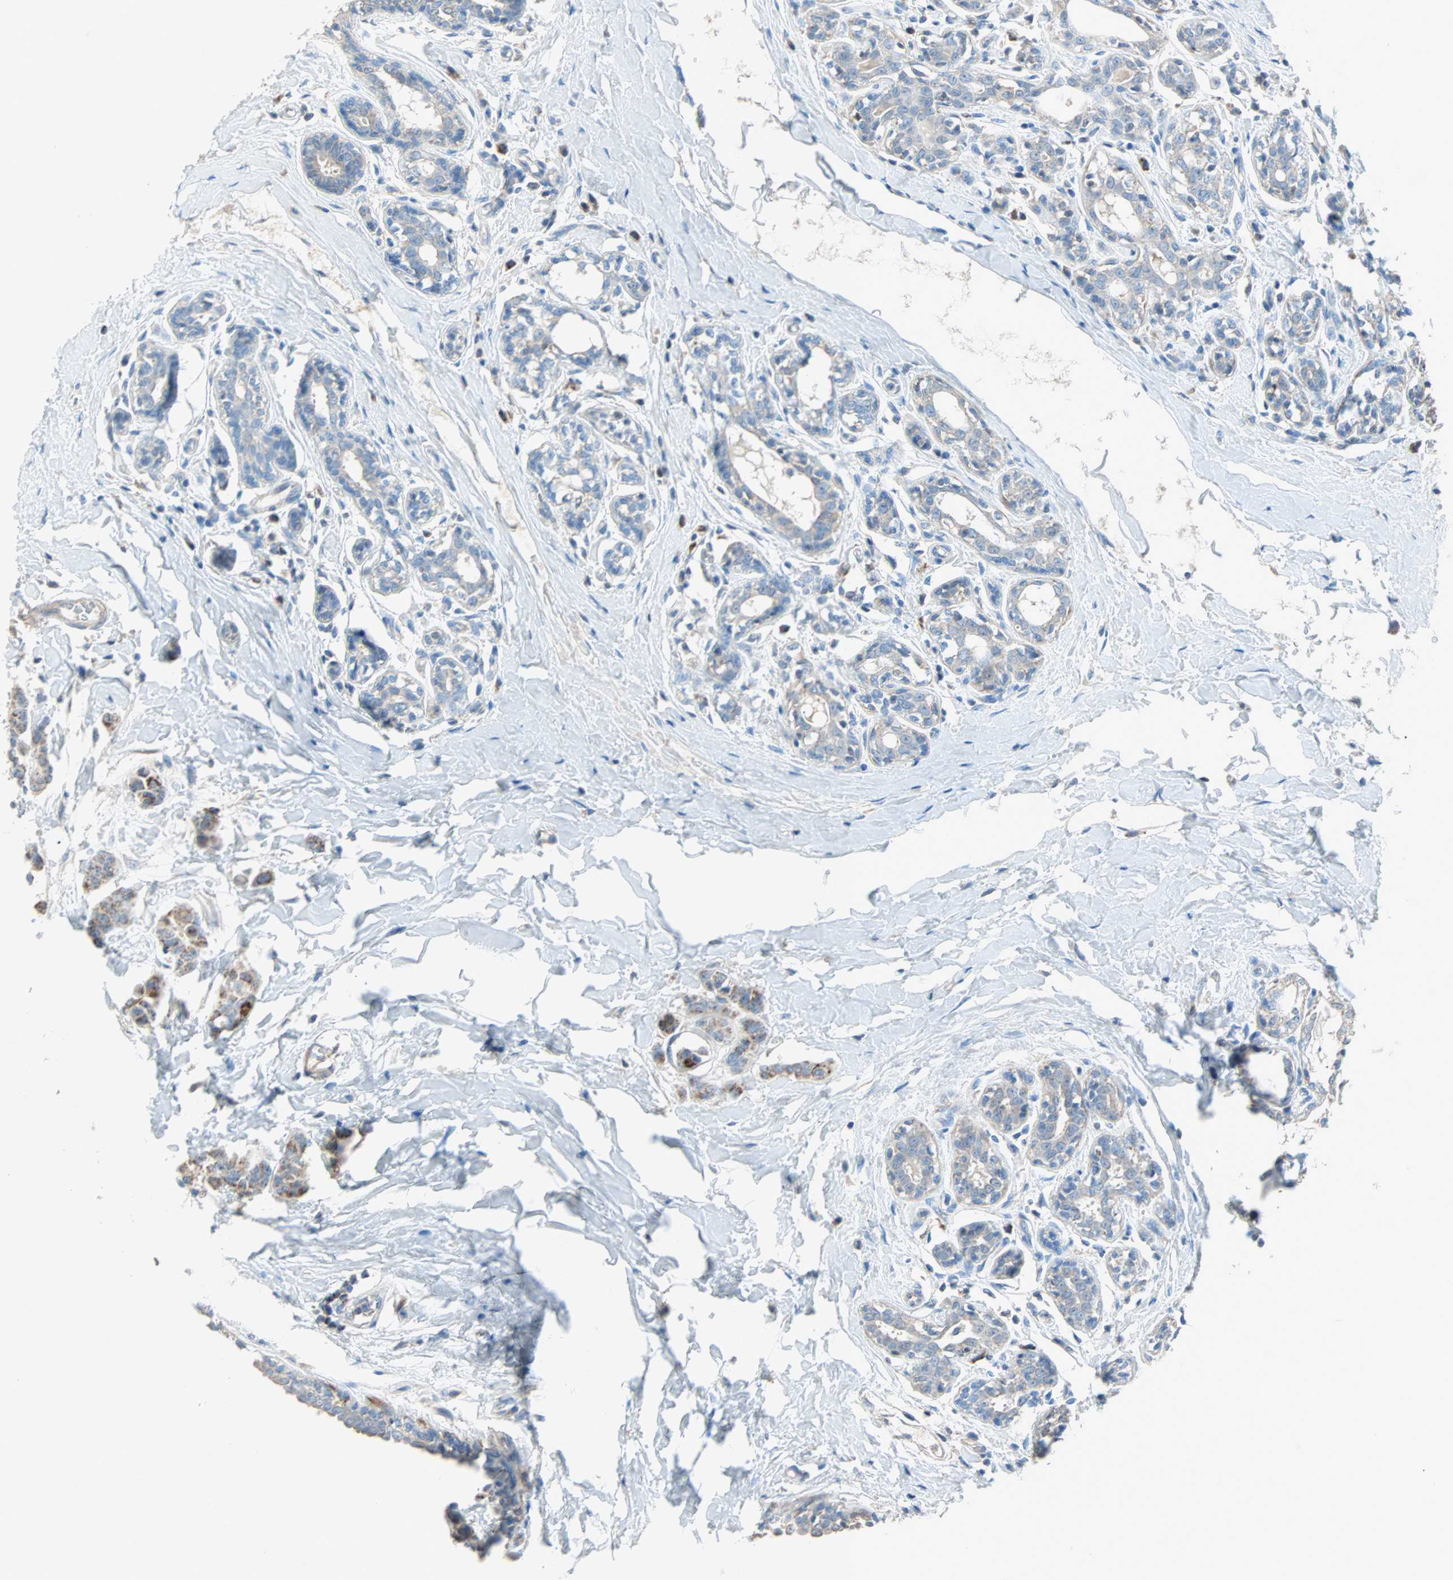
{"staining": {"intensity": "moderate", "quantity": ">75%", "location": "cytoplasmic/membranous"}, "tissue": "breast cancer", "cell_type": "Tumor cells", "image_type": "cancer", "snomed": [{"axis": "morphology", "description": "Normal tissue, NOS"}, {"axis": "morphology", "description": "Duct carcinoma"}, {"axis": "topography", "description": "Breast"}], "caption": "Tumor cells display medium levels of moderate cytoplasmic/membranous staining in about >75% of cells in invasive ductal carcinoma (breast).", "gene": "ACVRL1", "patient": {"sex": "female", "age": 40}}